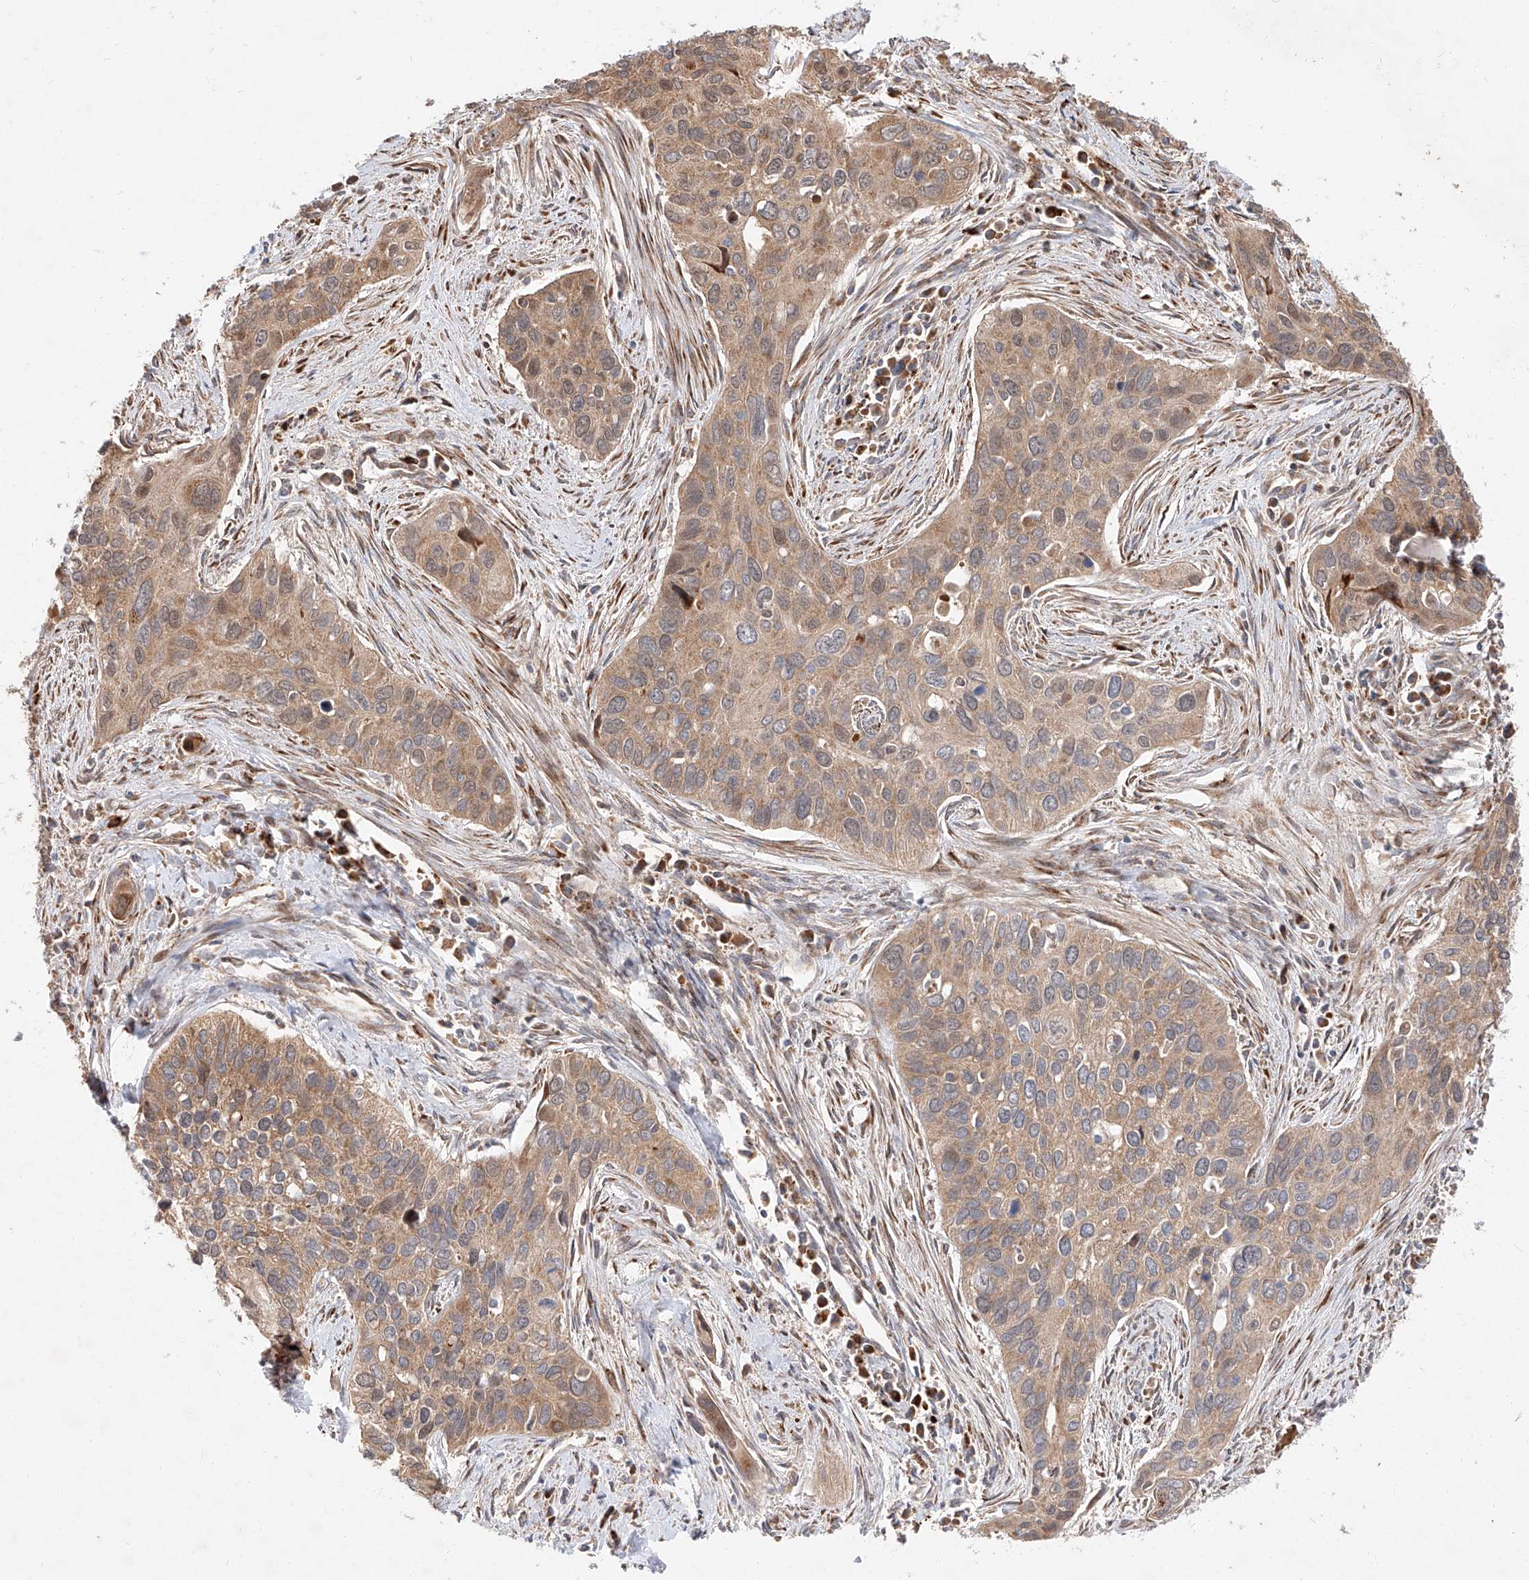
{"staining": {"intensity": "weak", "quantity": ">75%", "location": "cytoplasmic/membranous"}, "tissue": "cervical cancer", "cell_type": "Tumor cells", "image_type": "cancer", "snomed": [{"axis": "morphology", "description": "Squamous cell carcinoma, NOS"}, {"axis": "topography", "description": "Cervix"}], "caption": "DAB (3,3'-diaminobenzidine) immunohistochemical staining of cervical squamous cell carcinoma reveals weak cytoplasmic/membranous protein expression in approximately >75% of tumor cells.", "gene": "DIRAS3", "patient": {"sex": "female", "age": 55}}